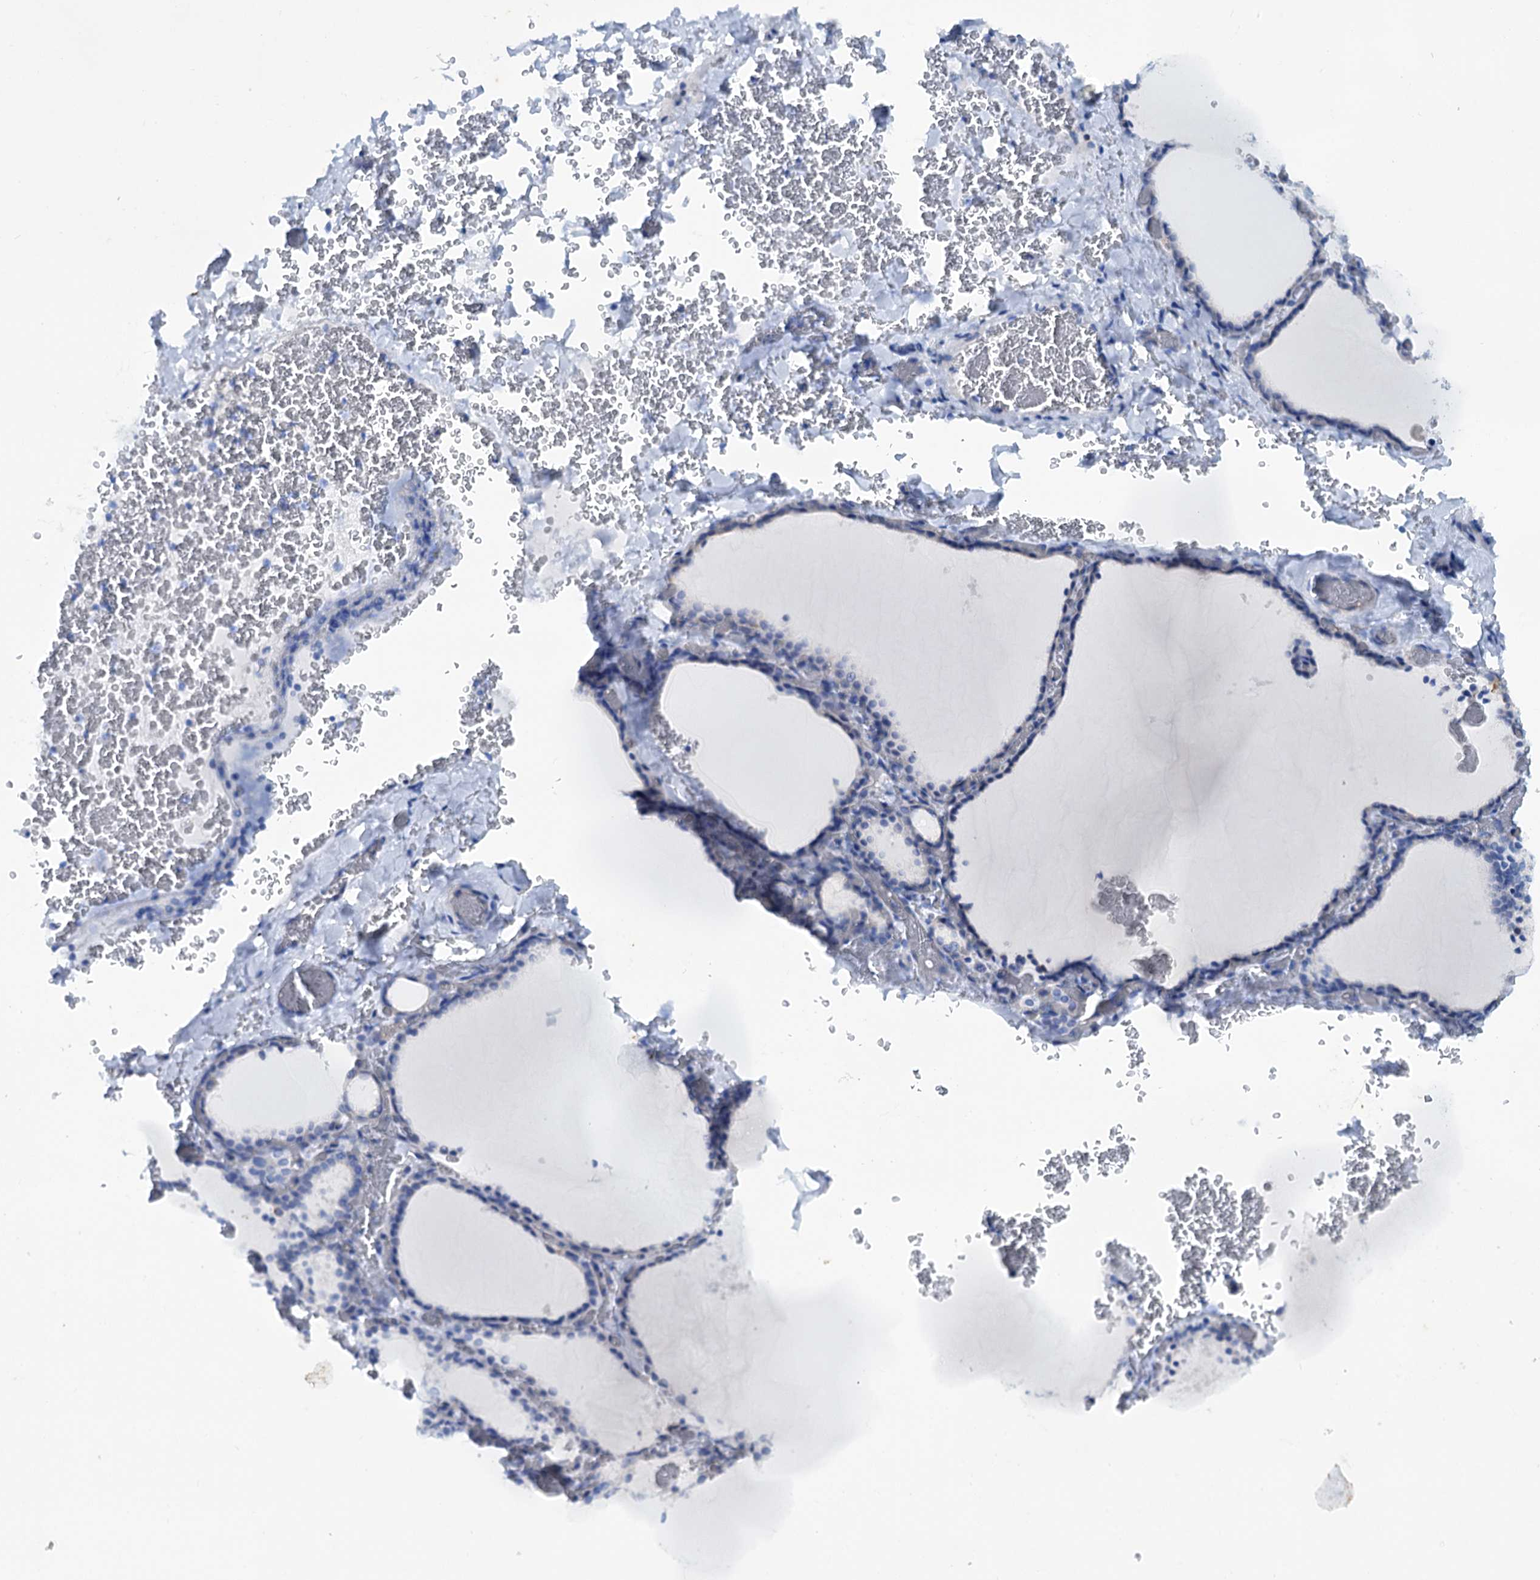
{"staining": {"intensity": "negative", "quantity": "none", "location": "none"}, "tissue": "thyroid gland", "cell_type": "Glandular cells", "image_type": "normal", "snomed": [{"axis": "morphology", "description": "Normal tissue, NOS"}, {"axis": "topography", "description": "Thyroid gland"}], "caption": "Glandular cells show no significant protein positivity in normal thyroid gland. The staining is performed using DAB (3,3'-diaminobenzidine) brown chromogen with nuclei counter-stained in using hematoxylin.", "gene": "FAAP20", "patient": {"sex": "female", "age": 39}}